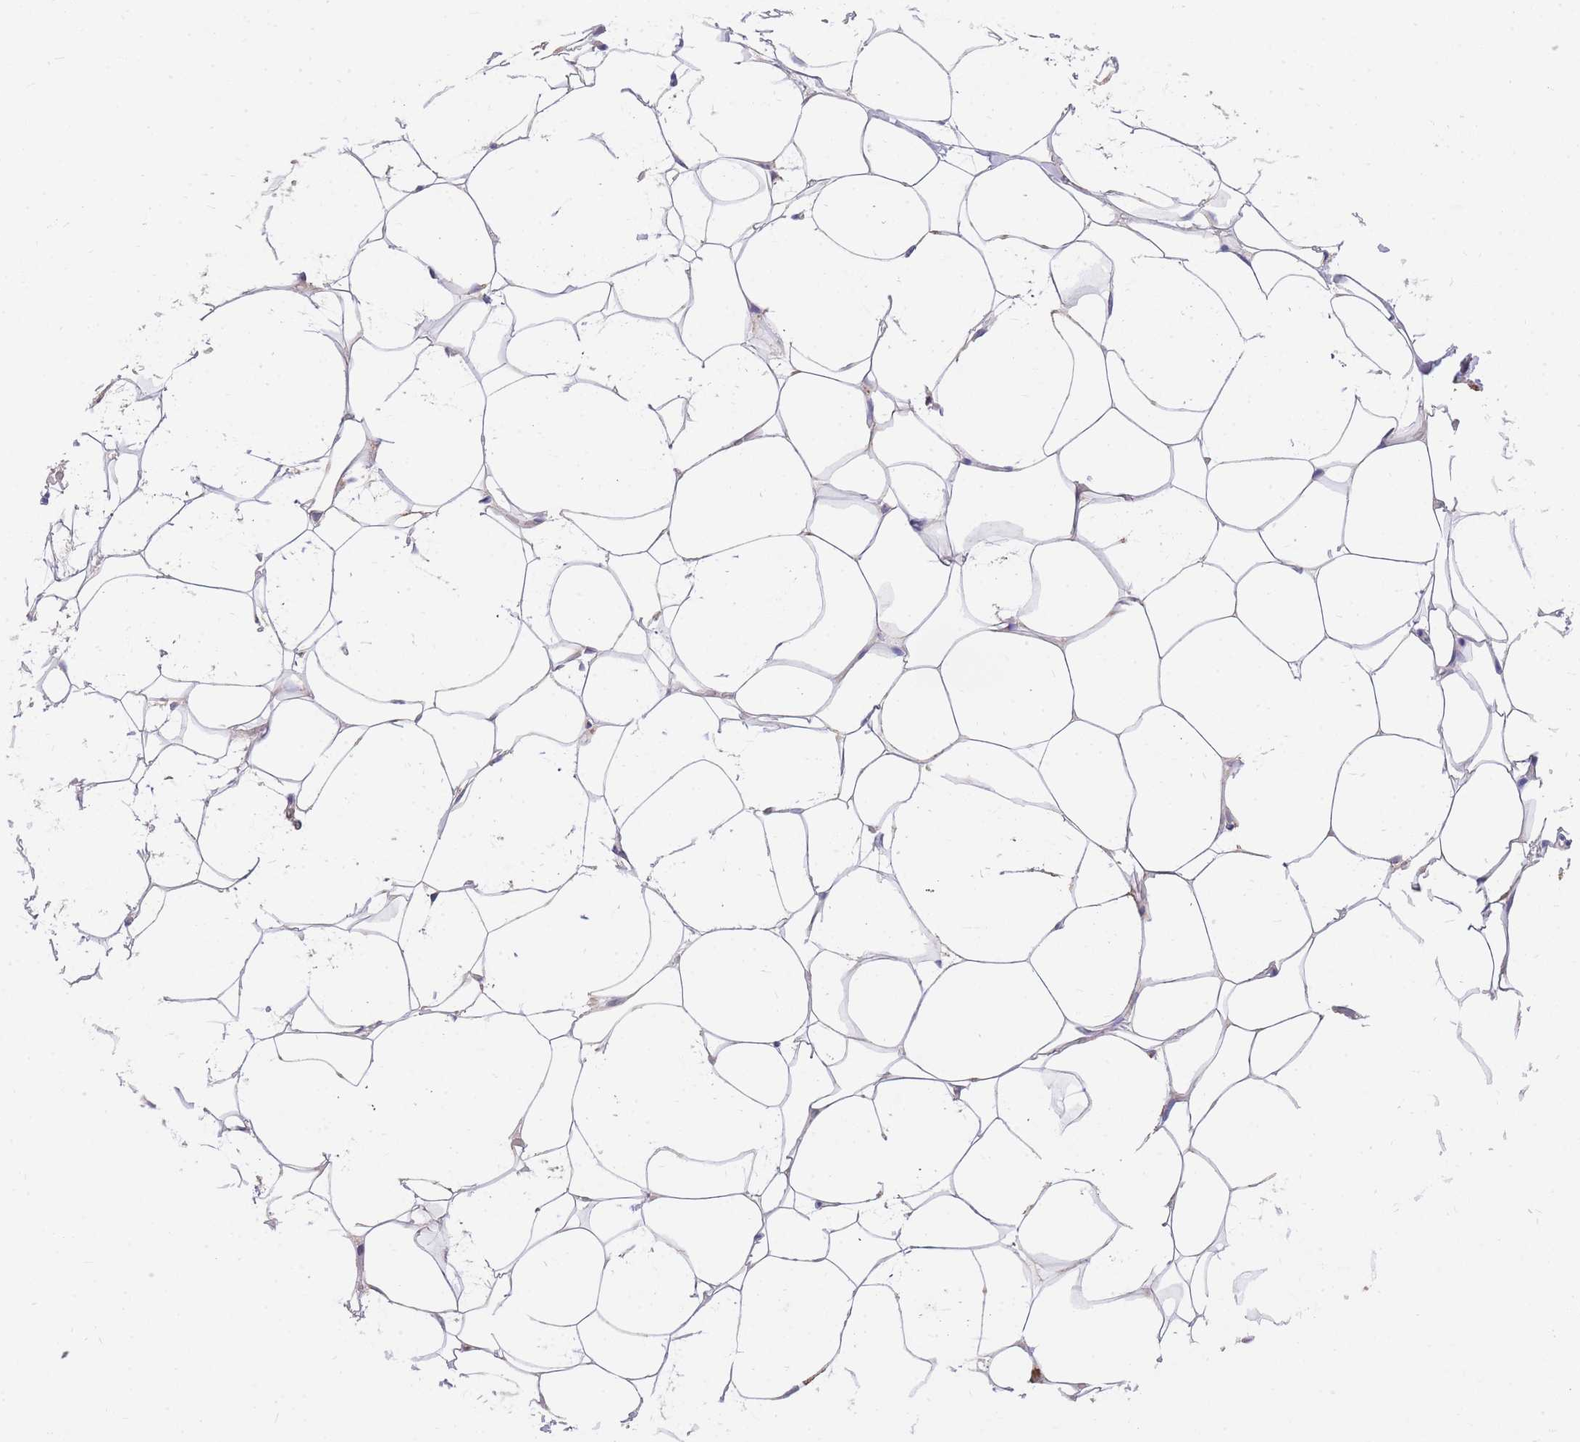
{"staining": {"intensity": "negative", "quantity": "none", "location": "none"}, "tissue": "adipose tissue", "cell_type": "Adipocytes", "image_type": "normal", "snomed": [{"axis": "morphology", "description": "Normal tissue, NOS"}, {"axis": "topography", "description": "Breast"}], "caption": "Adipocytes show no significant protein expression in normal adipose tissue. (Immunohistochemistry, brightfield microscopy, high magnification).", "gene": "C2orf88", "patient": {"sex": "female", "age": 26}}